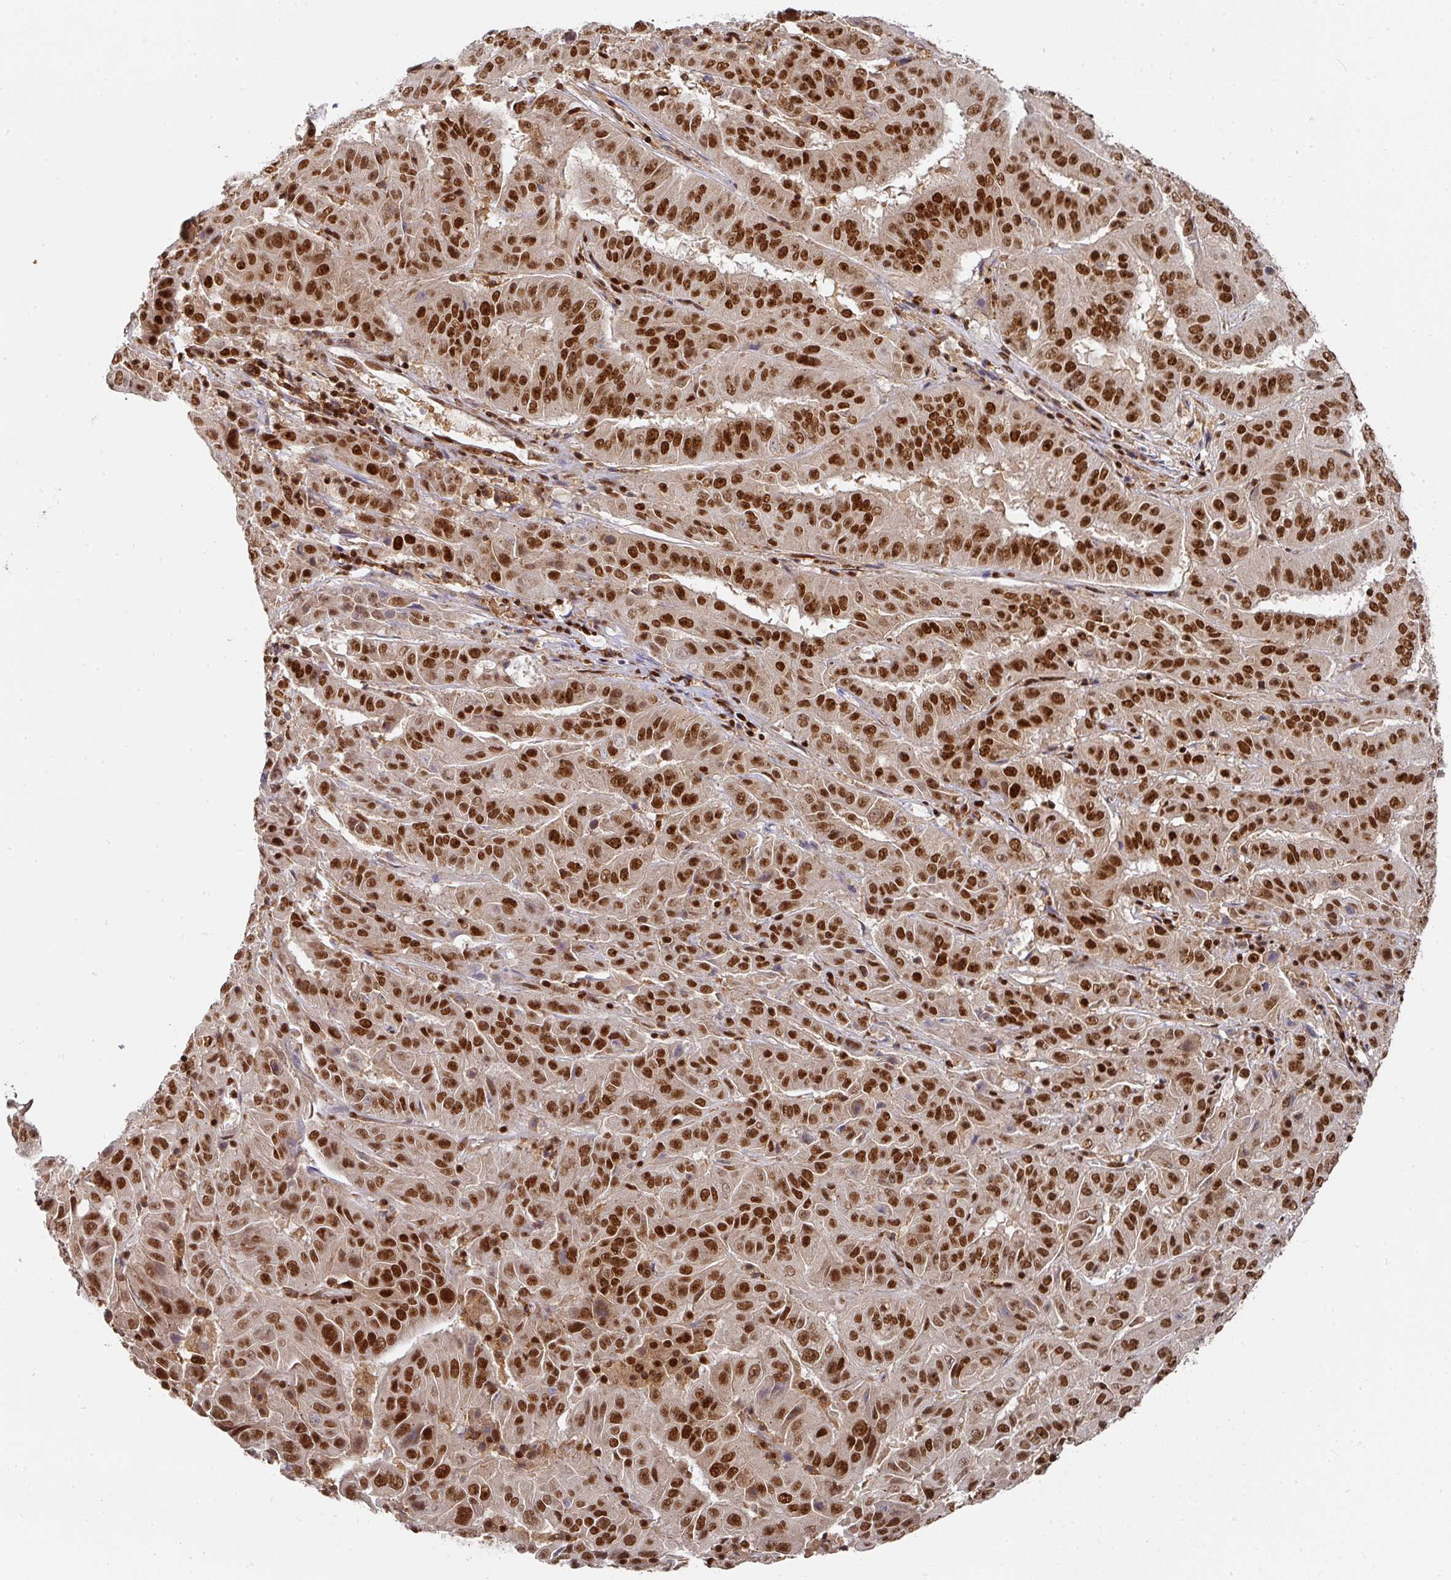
{"staining": {"intensity": "strong", "quantity": ">75%", "location": "nuclear"}, "tissue": "pancreatic cancer", "cell_type": "Tumor cells", "image_type": "cancer", "snomed": [{"axis": "morphology", "description": "Adenocarcinoma, NOS"}, {"axis": "topography", "description": "Pancreas"}], "caption": "Immunohistochemical staining of pancreatic cancer (adenocarcinoma) shows strong nuclear protein positivity in approximately >75% of tumor cells. The staining was performed using DAB, with brown indicating positive protein expression. Nuclei are stained blue with hematoxylin.", "gene": "DIDO1", "patient": {"sex": "male", "age": 63}}